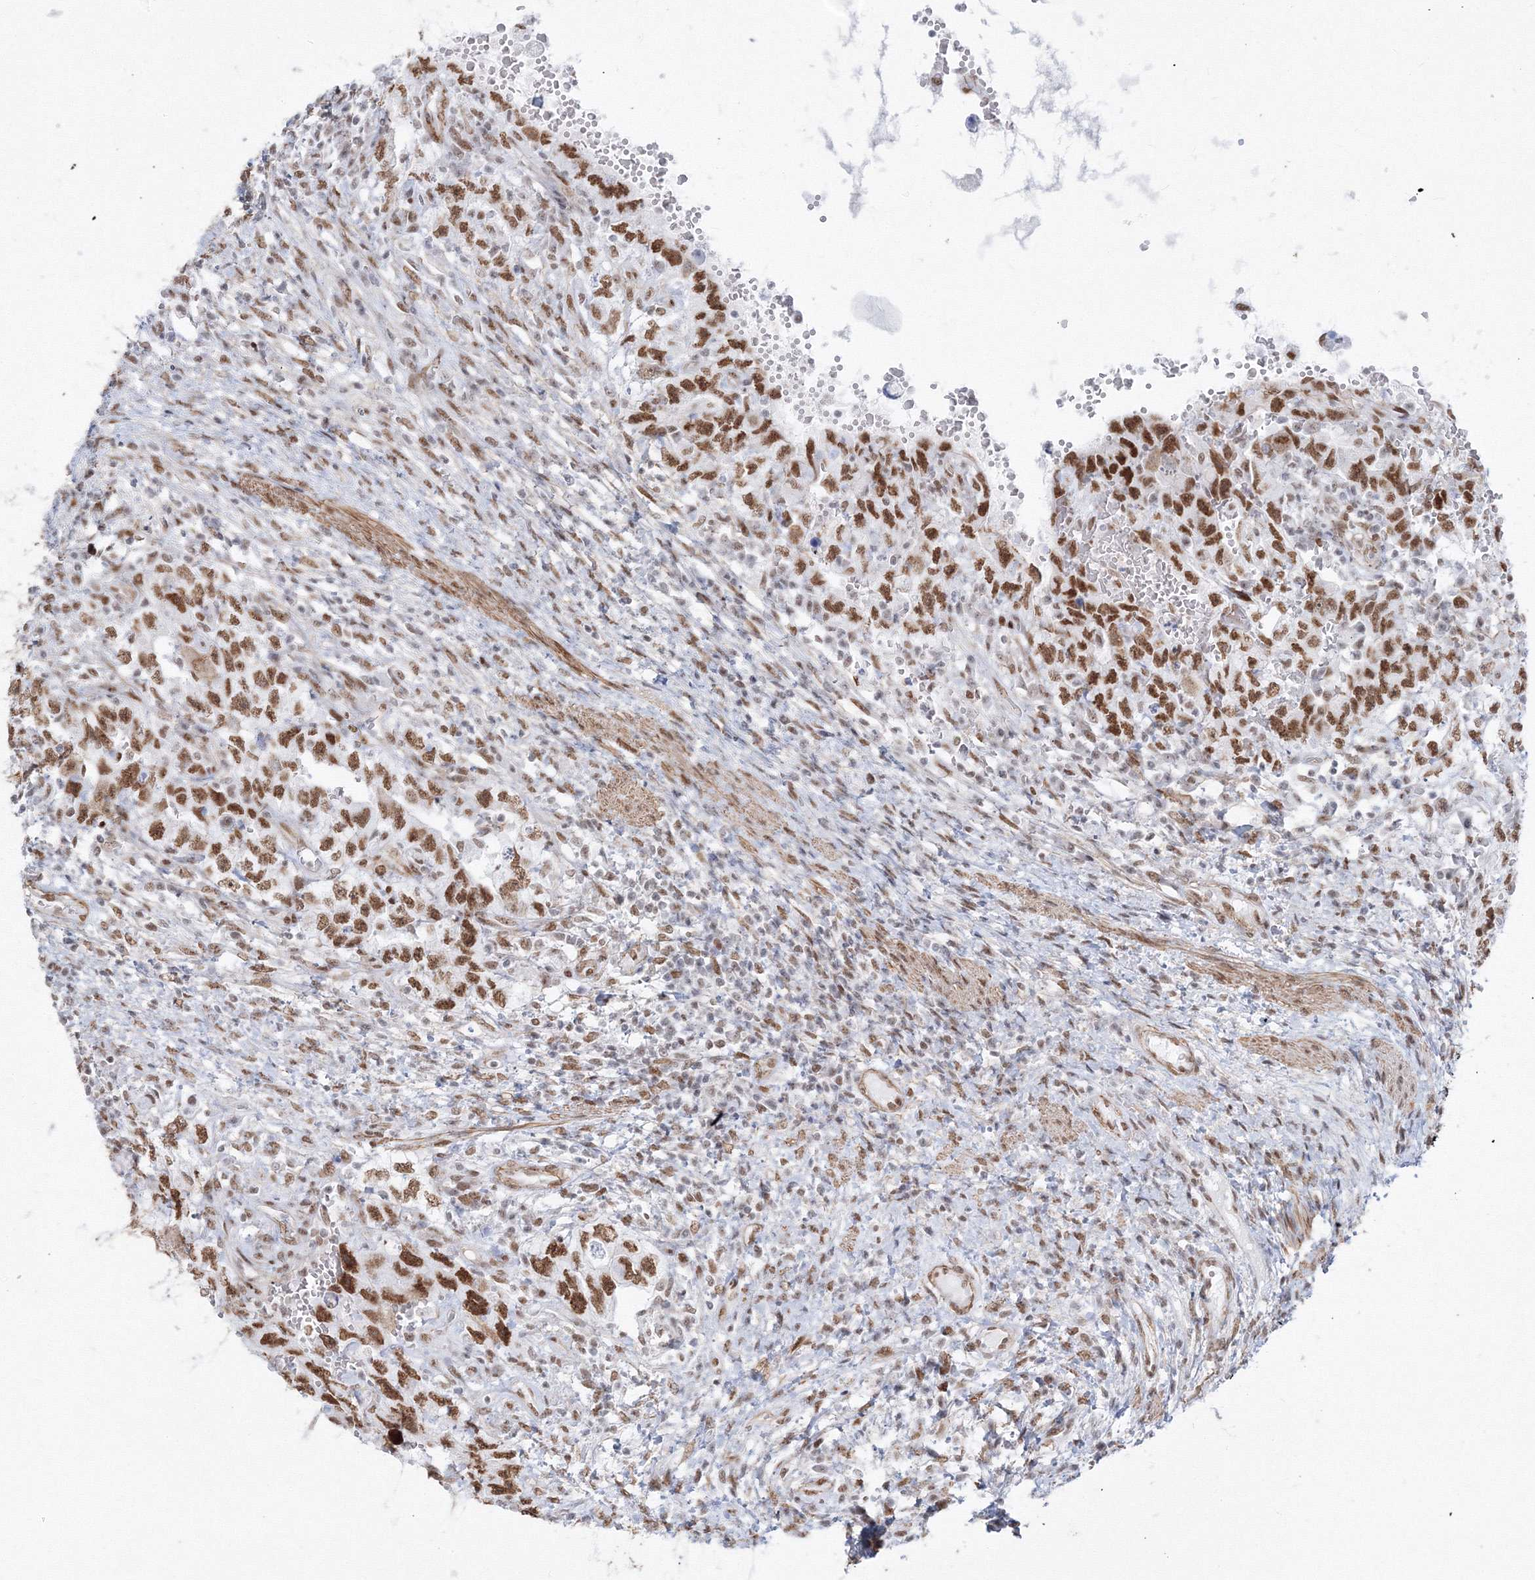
{"staining": {"intensity": "strong", "quantity": ">75%", "location": "nuclear"}, "tissue": "testis cancer", "cell_type": "Tumor cells", "image_type": "cancer", "snomed": [{"axis": "morphology", "description": "Carcinoma, Embryonal, NOS"}, {"axis": "topography", "description": "Testis"}], "caption": "Strong nuclear protein staining is seen in about >75% of tumor cells in testis cancer (embryonal carcinoma).", "gene": "ZNF638", "patient": {"sex": "male", "age": 26}}